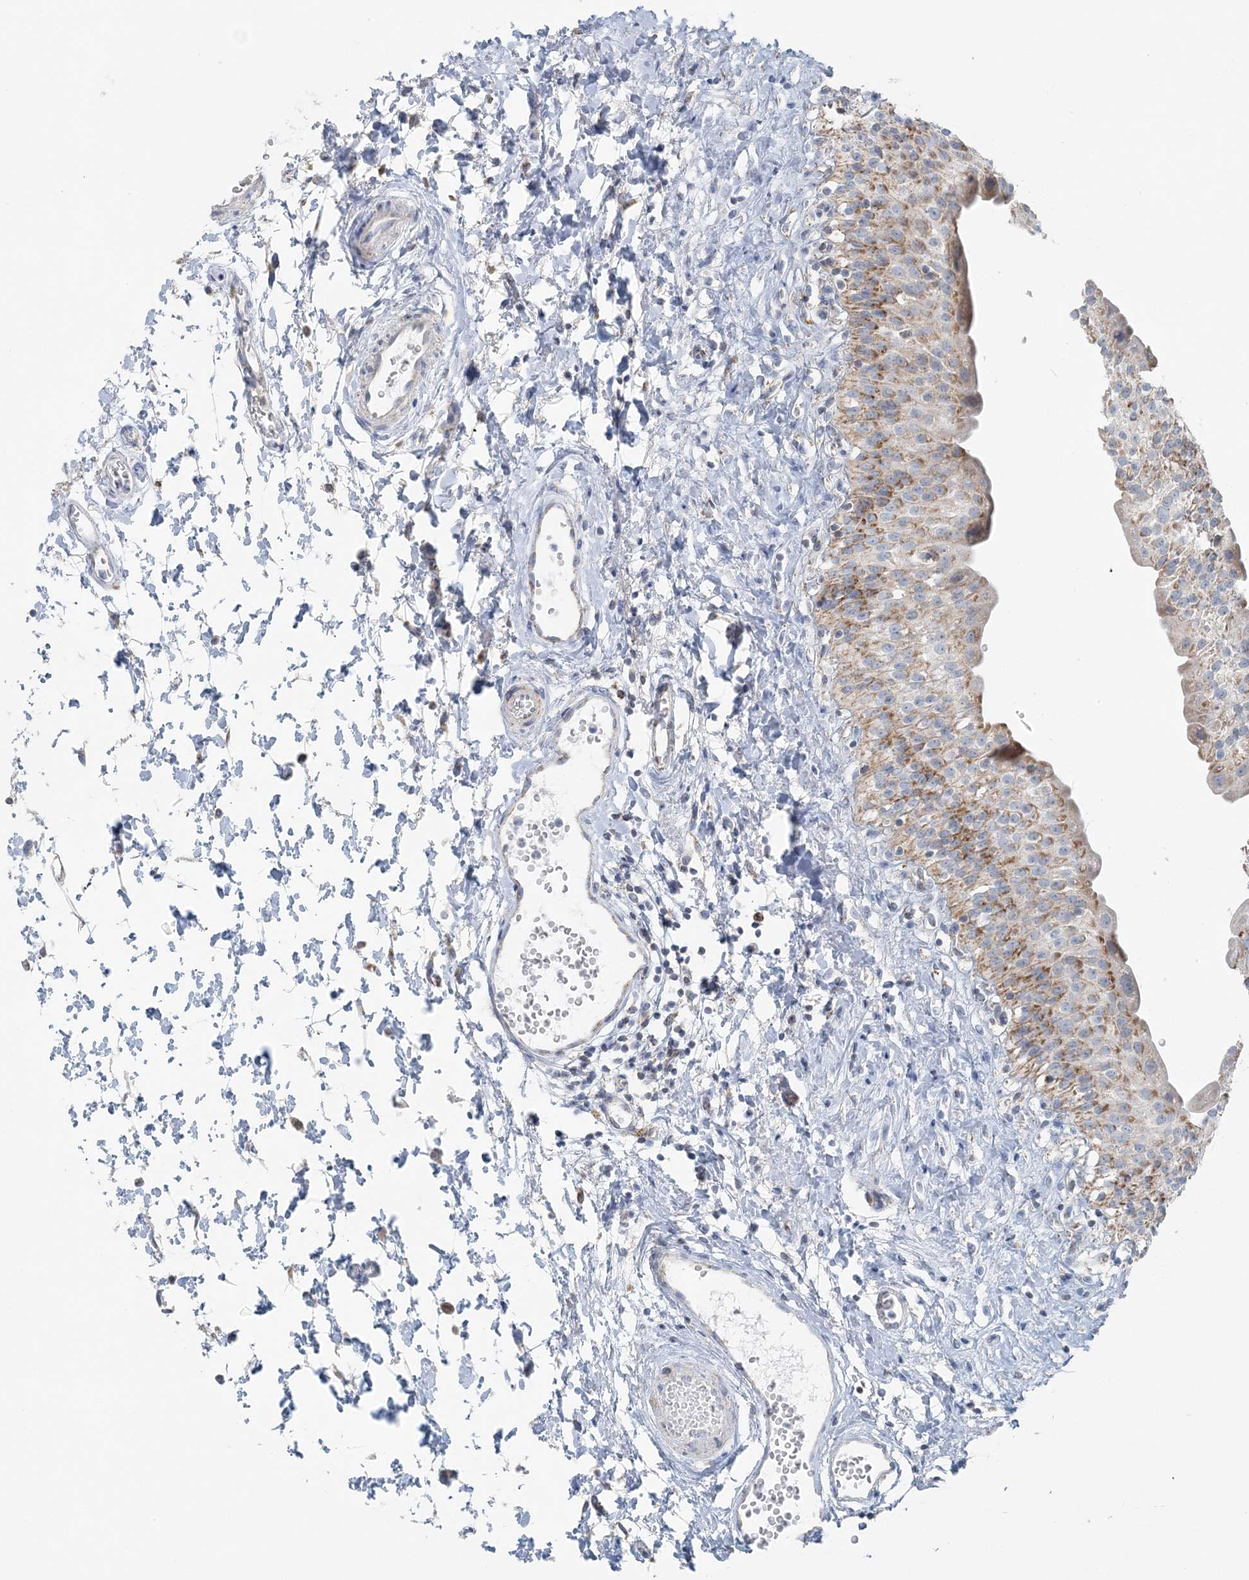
{"staining": {"intensity": "strong", "quantity": "25%-75%", "location": "cytoplasmic/membranous"}, "tissue": "urinary bladder", "cell_type": "Urothelial cells", "image_type": "normal", "snomed": [{"axis": "morphology", "description": "Normal tissue, NOS"}, {"axis": "topography", "description": "Urinary bladder"}], "caption": "Immunohistochemical staining of normal urinary bladder demonstrates 25%-75% levels of strong cytoplasmic/membranous protein expression in about 25%-75% of urothelial cells.", "gene": "PCCB", "patient": {"sex": "male", "age": 51}}